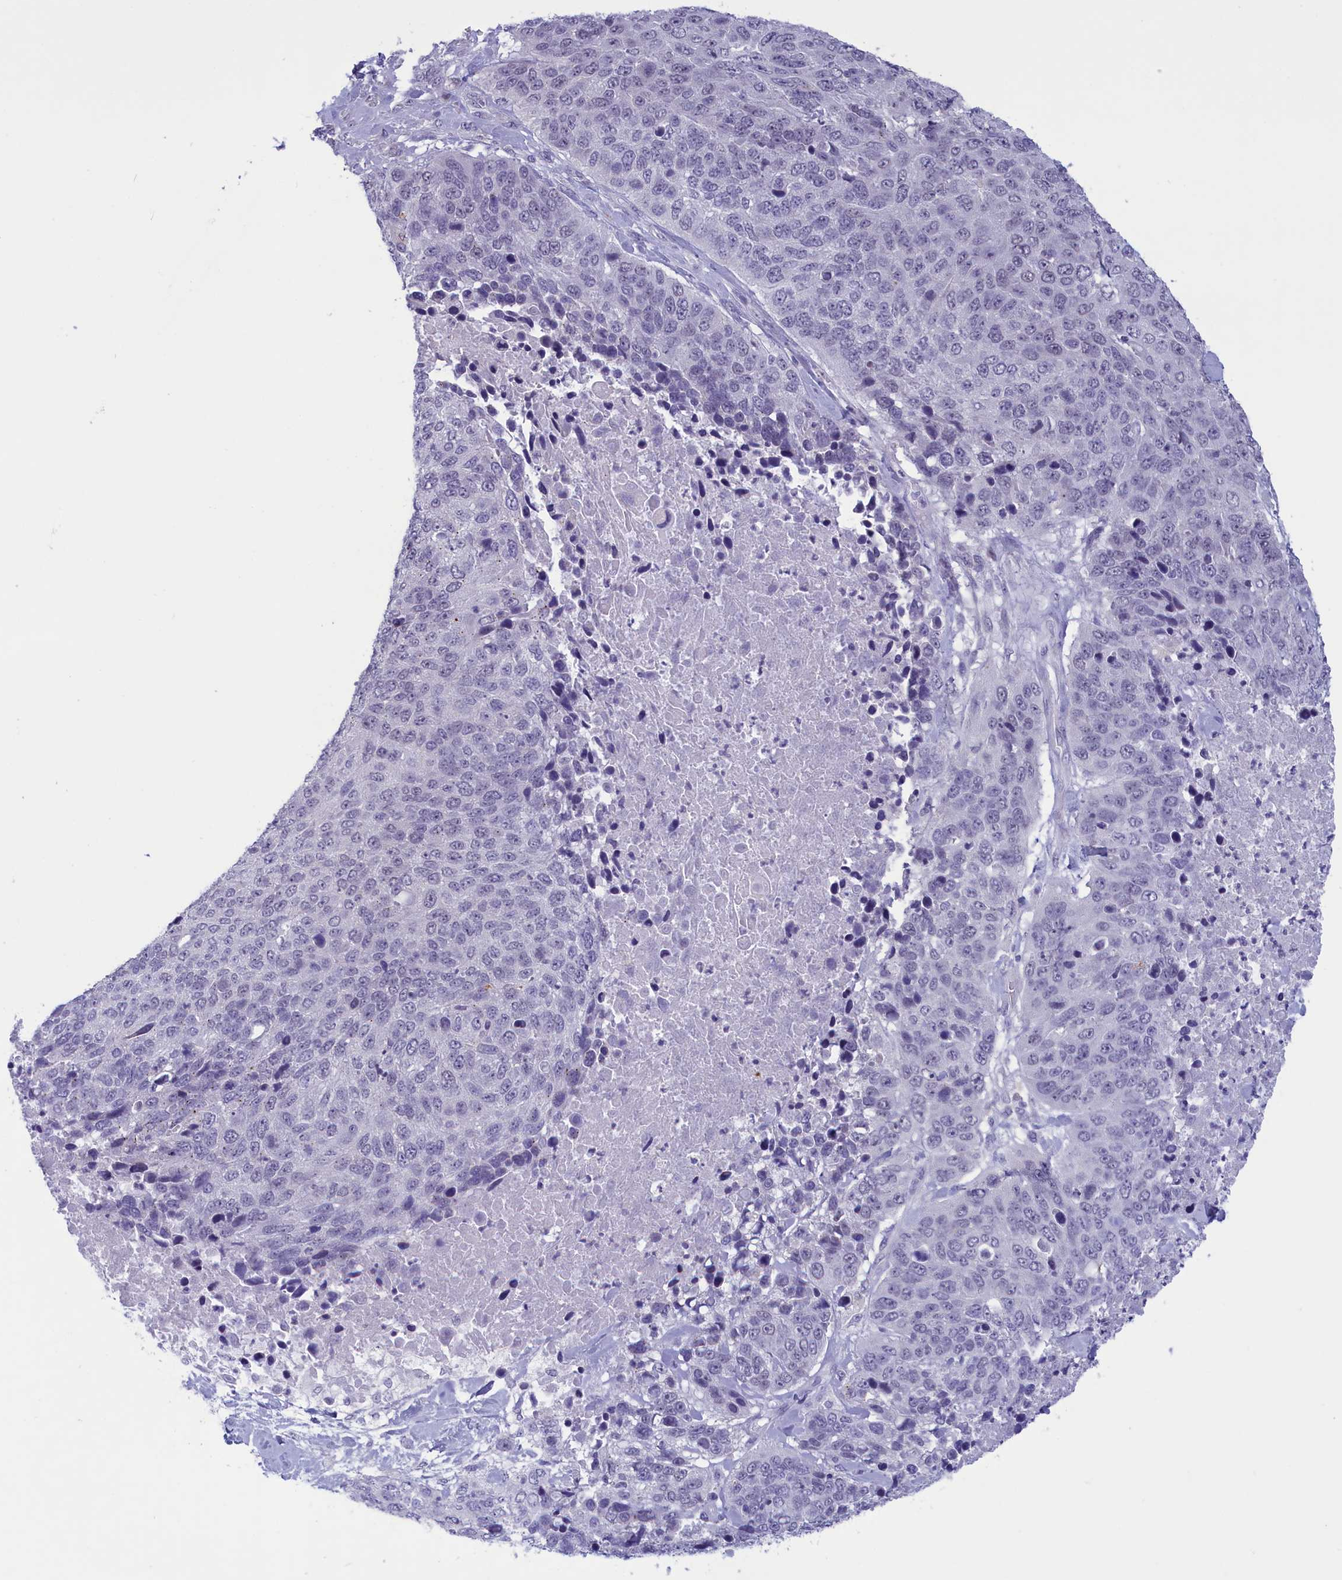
{"staining": {"intensity": "negative", "quantity": "none", "location": "none"}, "tissue": "lung cancer", "cell_type": "Tumor cells", "image_type": "cancer", "snomed": [{"axis": "morphology", "description": "Normal tissue, NOS"}, {"axis": "morphology", "description": "Squamous cell carcinoma, NOS"}, {"axis": "topography", "description": "Lymph node"}, {"axis": "topography", "description": "Lung"}], "caption": "High magnification brightfield microscopy of lung cancer (squamous cell carcinoma) stained with DAB (brown) and counterstained with hematoxylin (blue): tumor cells show no significant staining.", "gene": "ELOA2", "patient": {"sex": "male", "age": 66}}